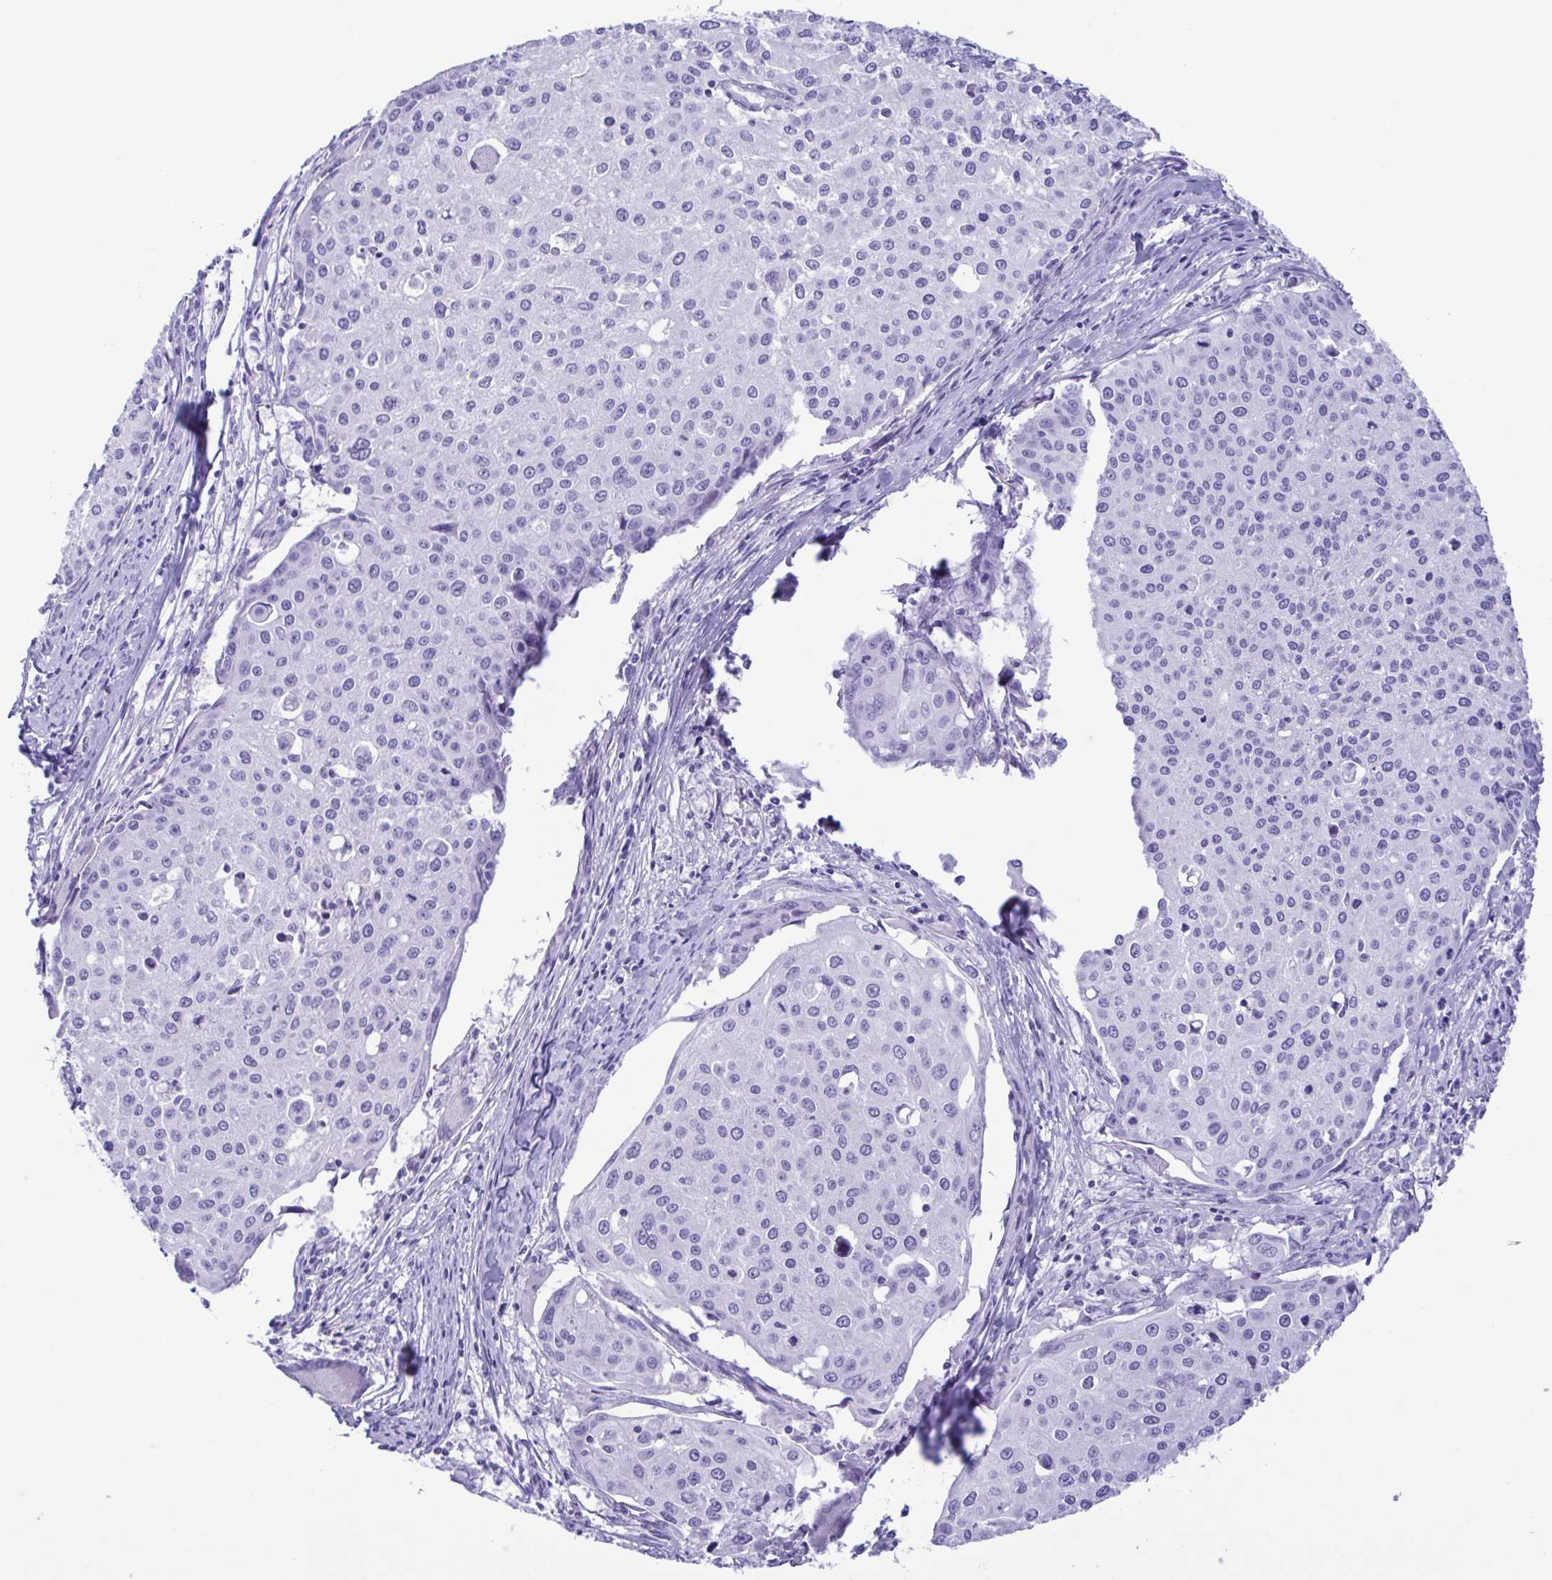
{"staining": {"intensity": "negative", "quantity": "none", "location": "none"}, "tissue": "cervical cancer", "cell_type": "Tumor cells", "image_type": "cancer", "snomed": [{"axis": "morphology", "description": "Squamous cell carcinoma, NOS"}, {"axis": "topography", "description": "Cervix"}], "caption": "IHC micrograph of human cervical cancer (squamous cell carcinoma) stained for a protein (brown), which exhibits no staining in tumor cells.", "gene": "TSPY2", "patient": {"sex": "female", "age": 38}}